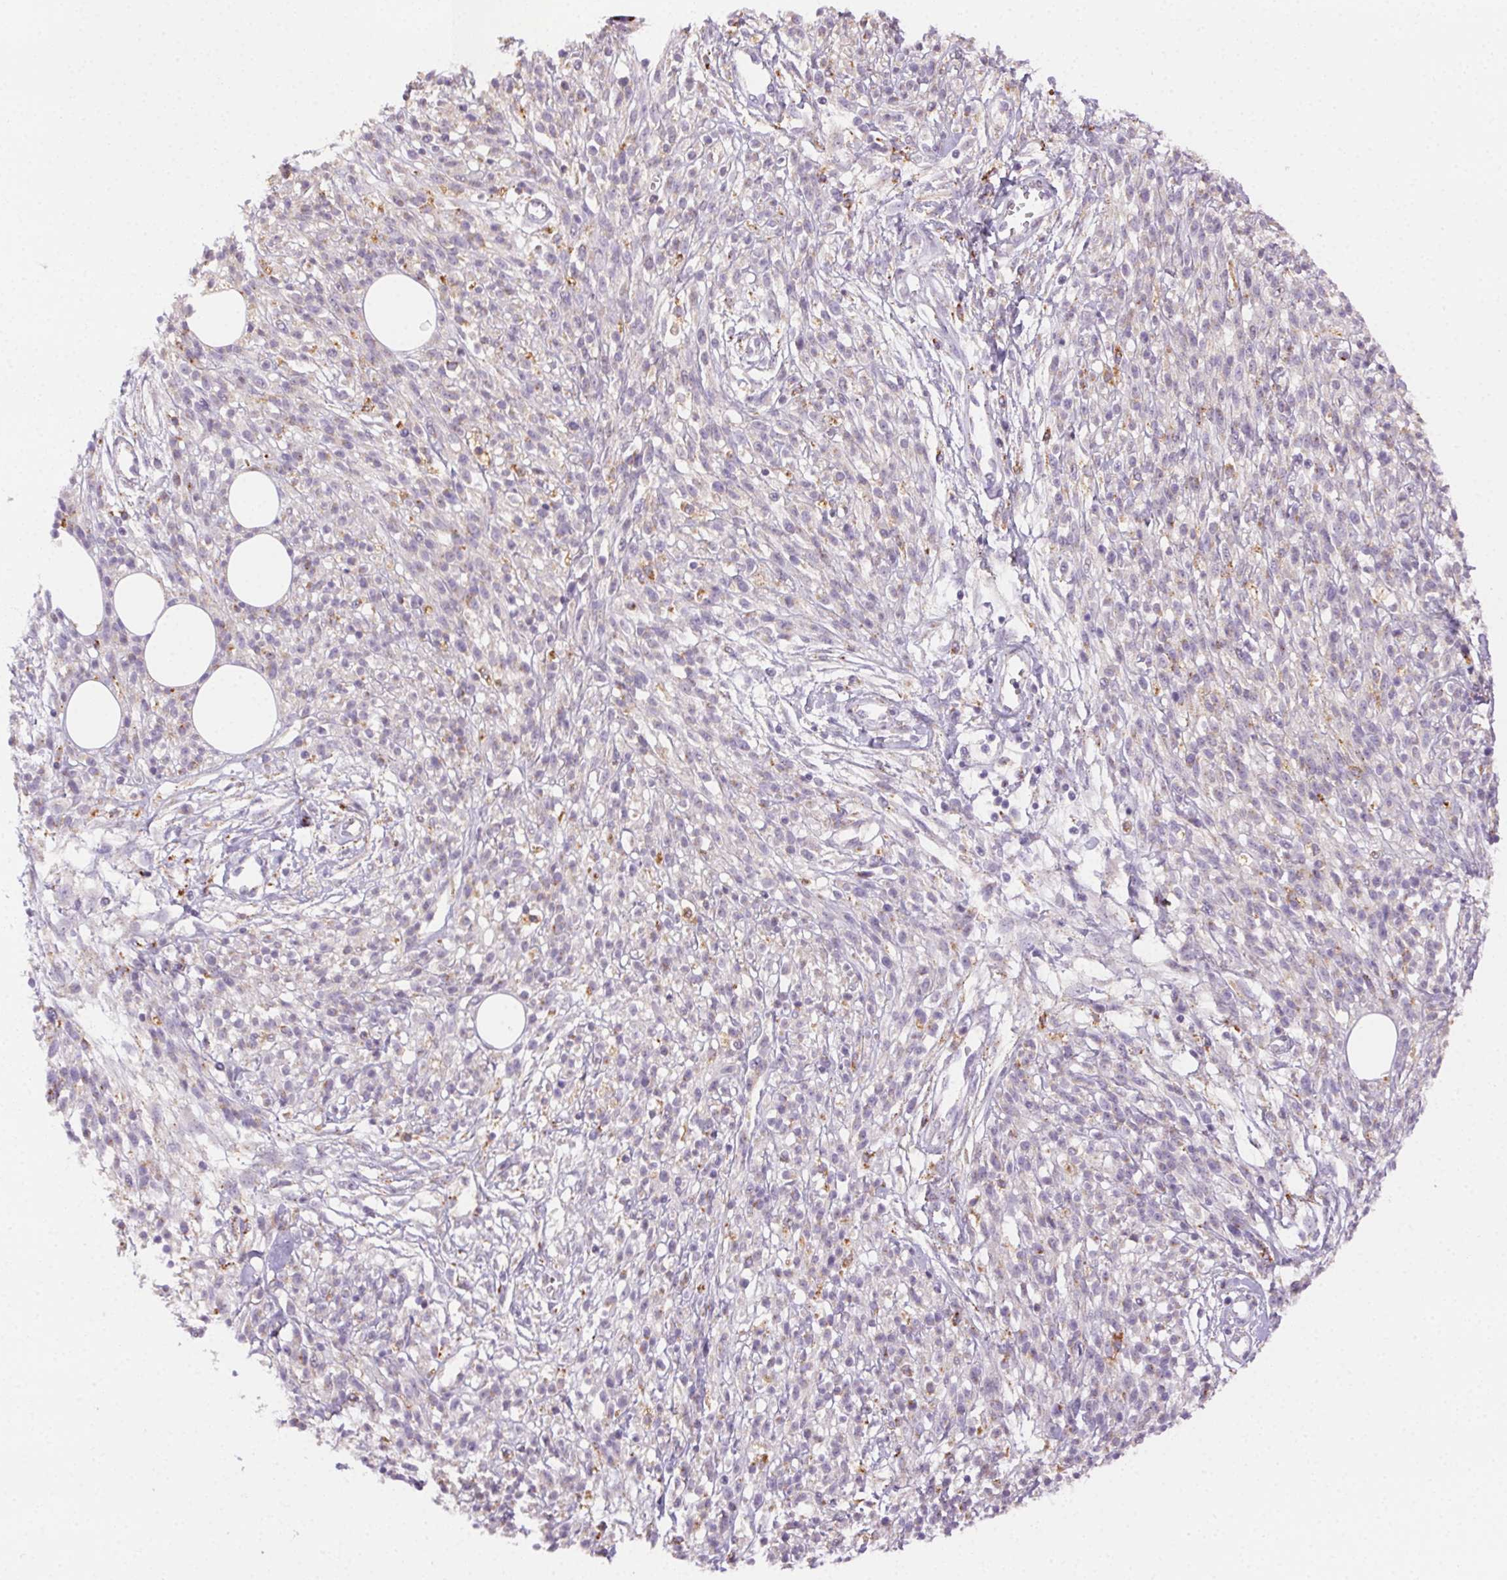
{"staining": {"intensity": "negative", "quantity": "none", "location": "none"}, "tissue": "melanoma", "cell_type": "Tumor cells", "image_type": "cancer", "snomed": [{"axis": "morphology", "description": "Malignant melanoma, NOS"}, {"axis": "topography", "description": "Skin"}, {"axis": "topography", "description": "Skin of trunk"}], "caption": "Human malignant melanoma stained for a protein using IHC shows no staining in tumor cells.", "gene": "SCPEP1", "patient": {"sex": "male", "age": 74}}